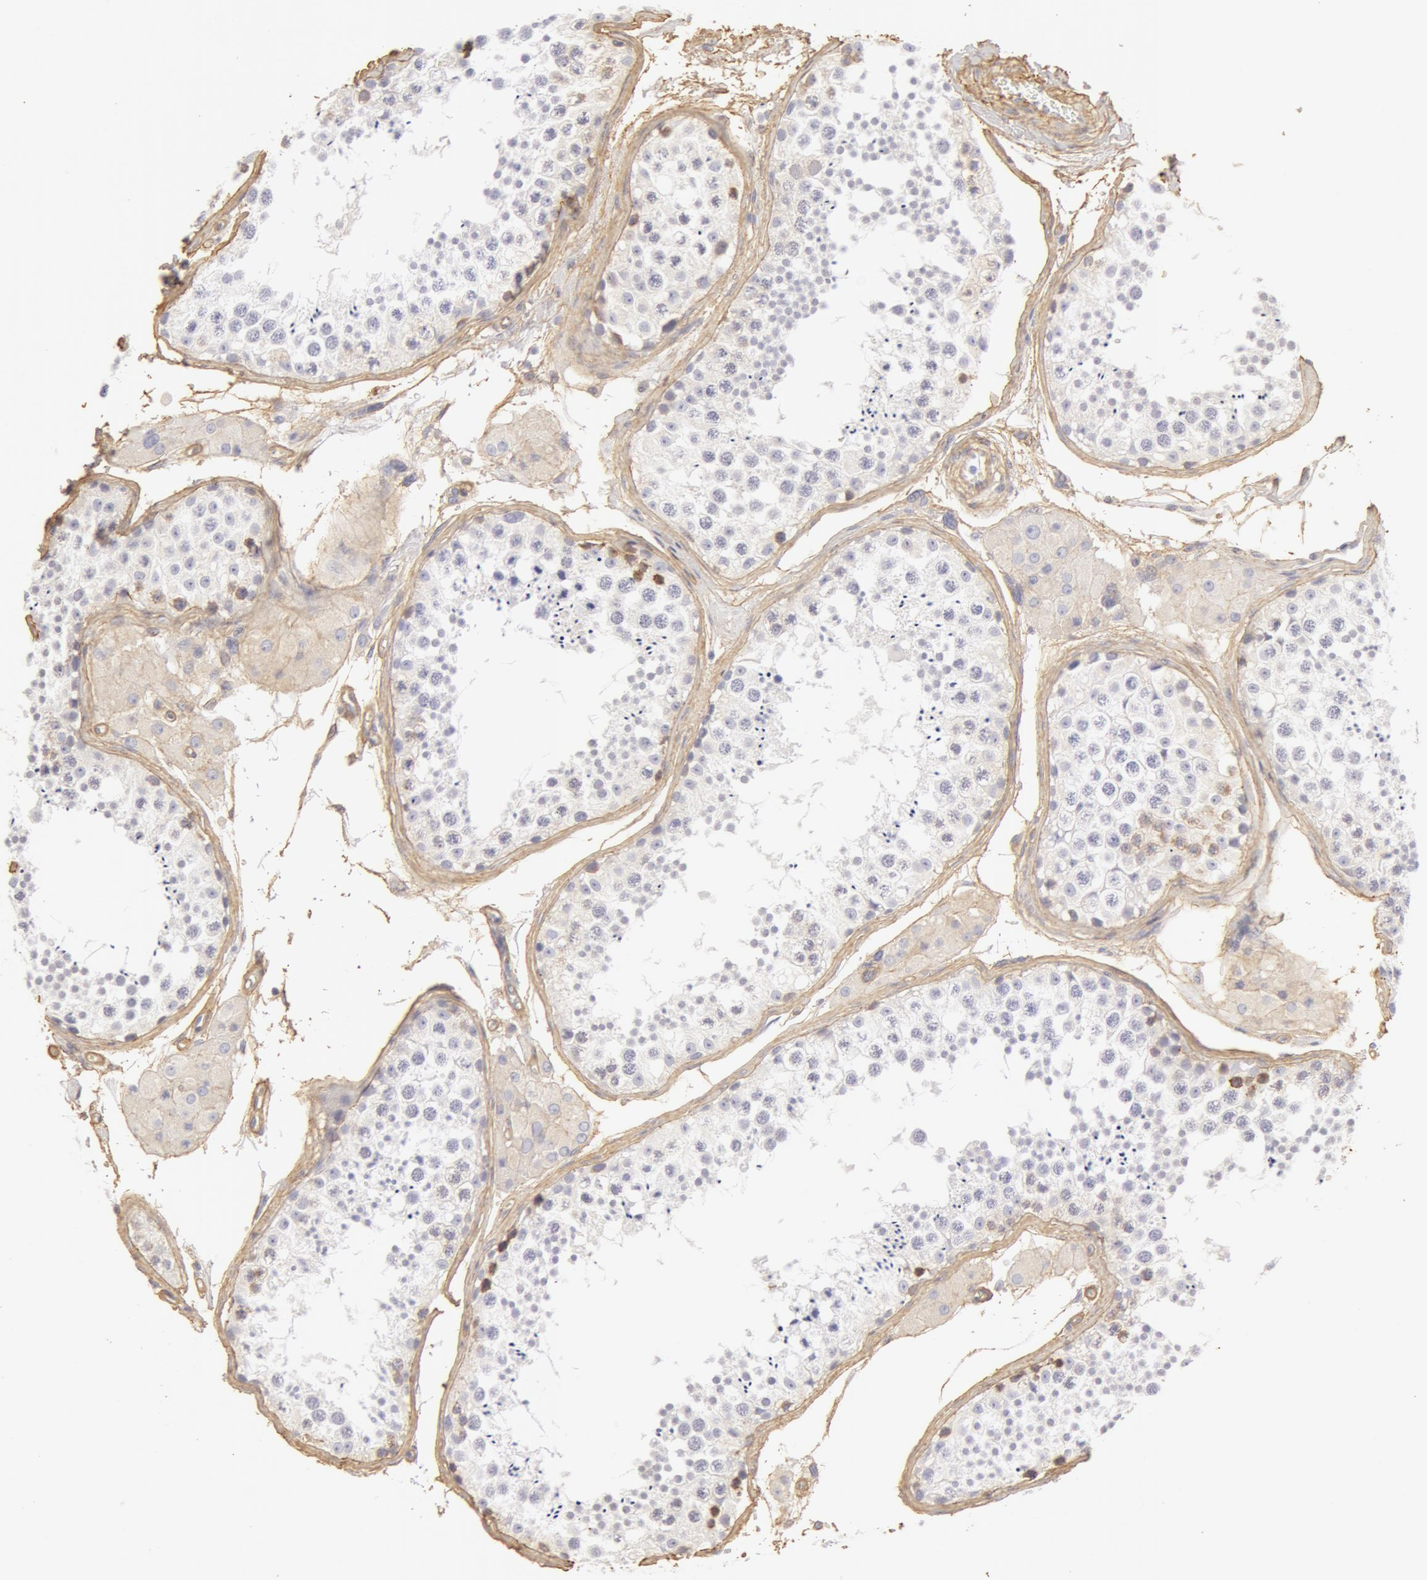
{"staining": {"intensity": "negative", "quantity": "none", "location": "none"}, "tissue": "testis", "cell_type": "Cells in seminiferous ducts", "image_type": "normal", "snomed": [{"axis": "morphology", "description": "Normal tissue, NOS"}, {"axis": "topography", "description": "Testis"}], "caption": "Immunohistochemical staining of benign human testis displays no significant expression in cells in seminiferous ducts. (IHC, brightfield microscopy, high magnification).", "gene": "COL4A1", "patient": {"sex": "male", "age": 57}}